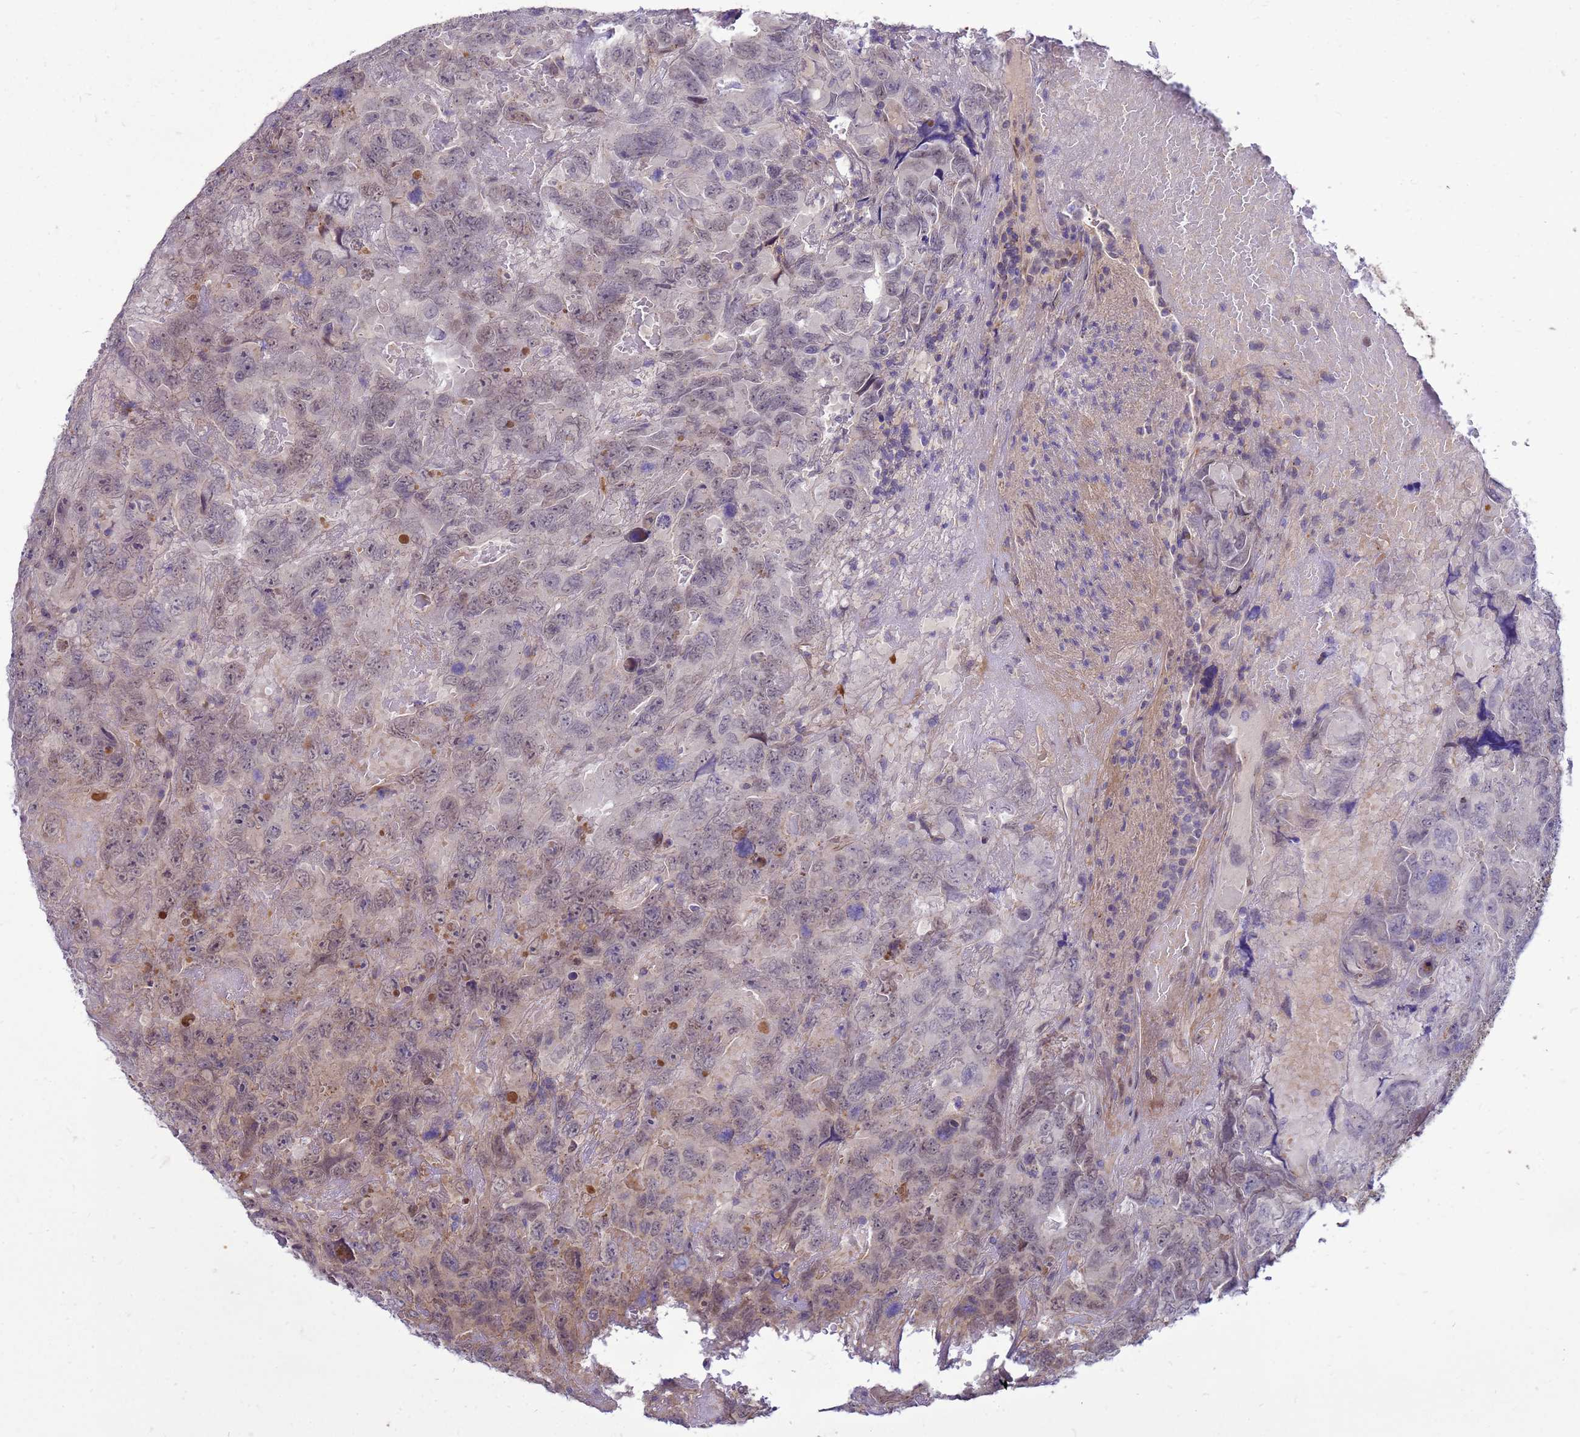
{"staining": {"intensity": "weak", "quantity": "<25%", "location": "cytoplasmic/membranous"}, "tissue": "testis cancer", "cell_type": "Tumor cells", "image_type": "cancer", "snomed": [{"axis": "morphology", "description": "Carcinoma, Embryonal, NOS"}, {"axis": "topography", "description": "Testis"}], "caption": "An image of human embryonal carcinoma (testis) is negative for staining in tumor cells.", "gene": "ENOPH1", "patient": {"sex": "male", "age": 45}}